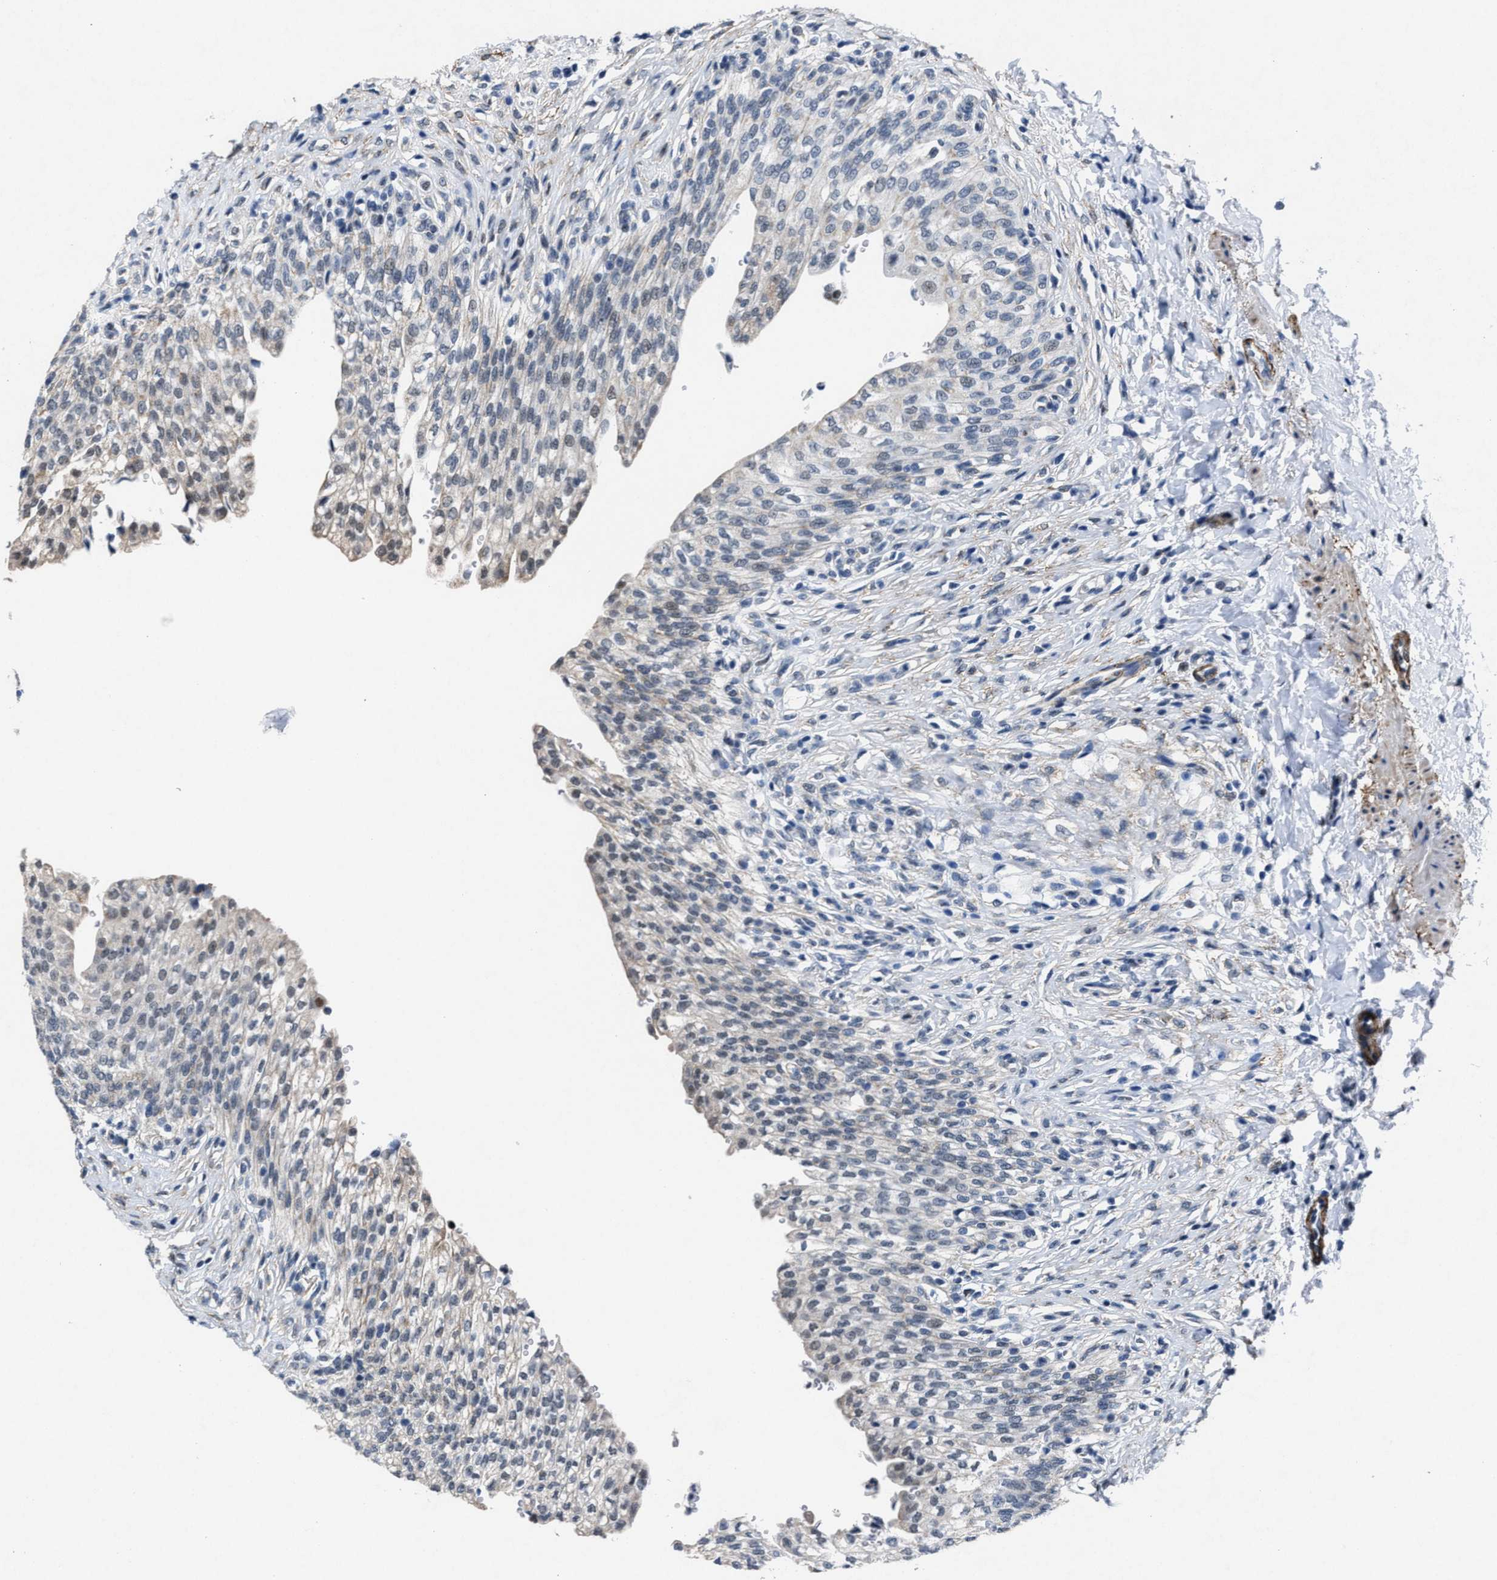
{"staining": {"intensity": "moderate", "quantity": "<25%", "location": "nuclear"}, "tissue": "urinary bladder", "cell_type": "Urothelial cells", "image_type": "normal", "snomed": [{"axis": "morphology", "description": "Urothelial carcinoma, High grade"}, {"axis": "topography", "description": "Urinary bladder"}], "caption": "Moderate nuclear expression is appreciated in approximately <25% of urothelial cells in benign urinary bladder. (brown staining indicates protein expression, while blue staining denotes nuclei).", "gene": "ID3", "patient": {"sex": "male", "age": 46}}